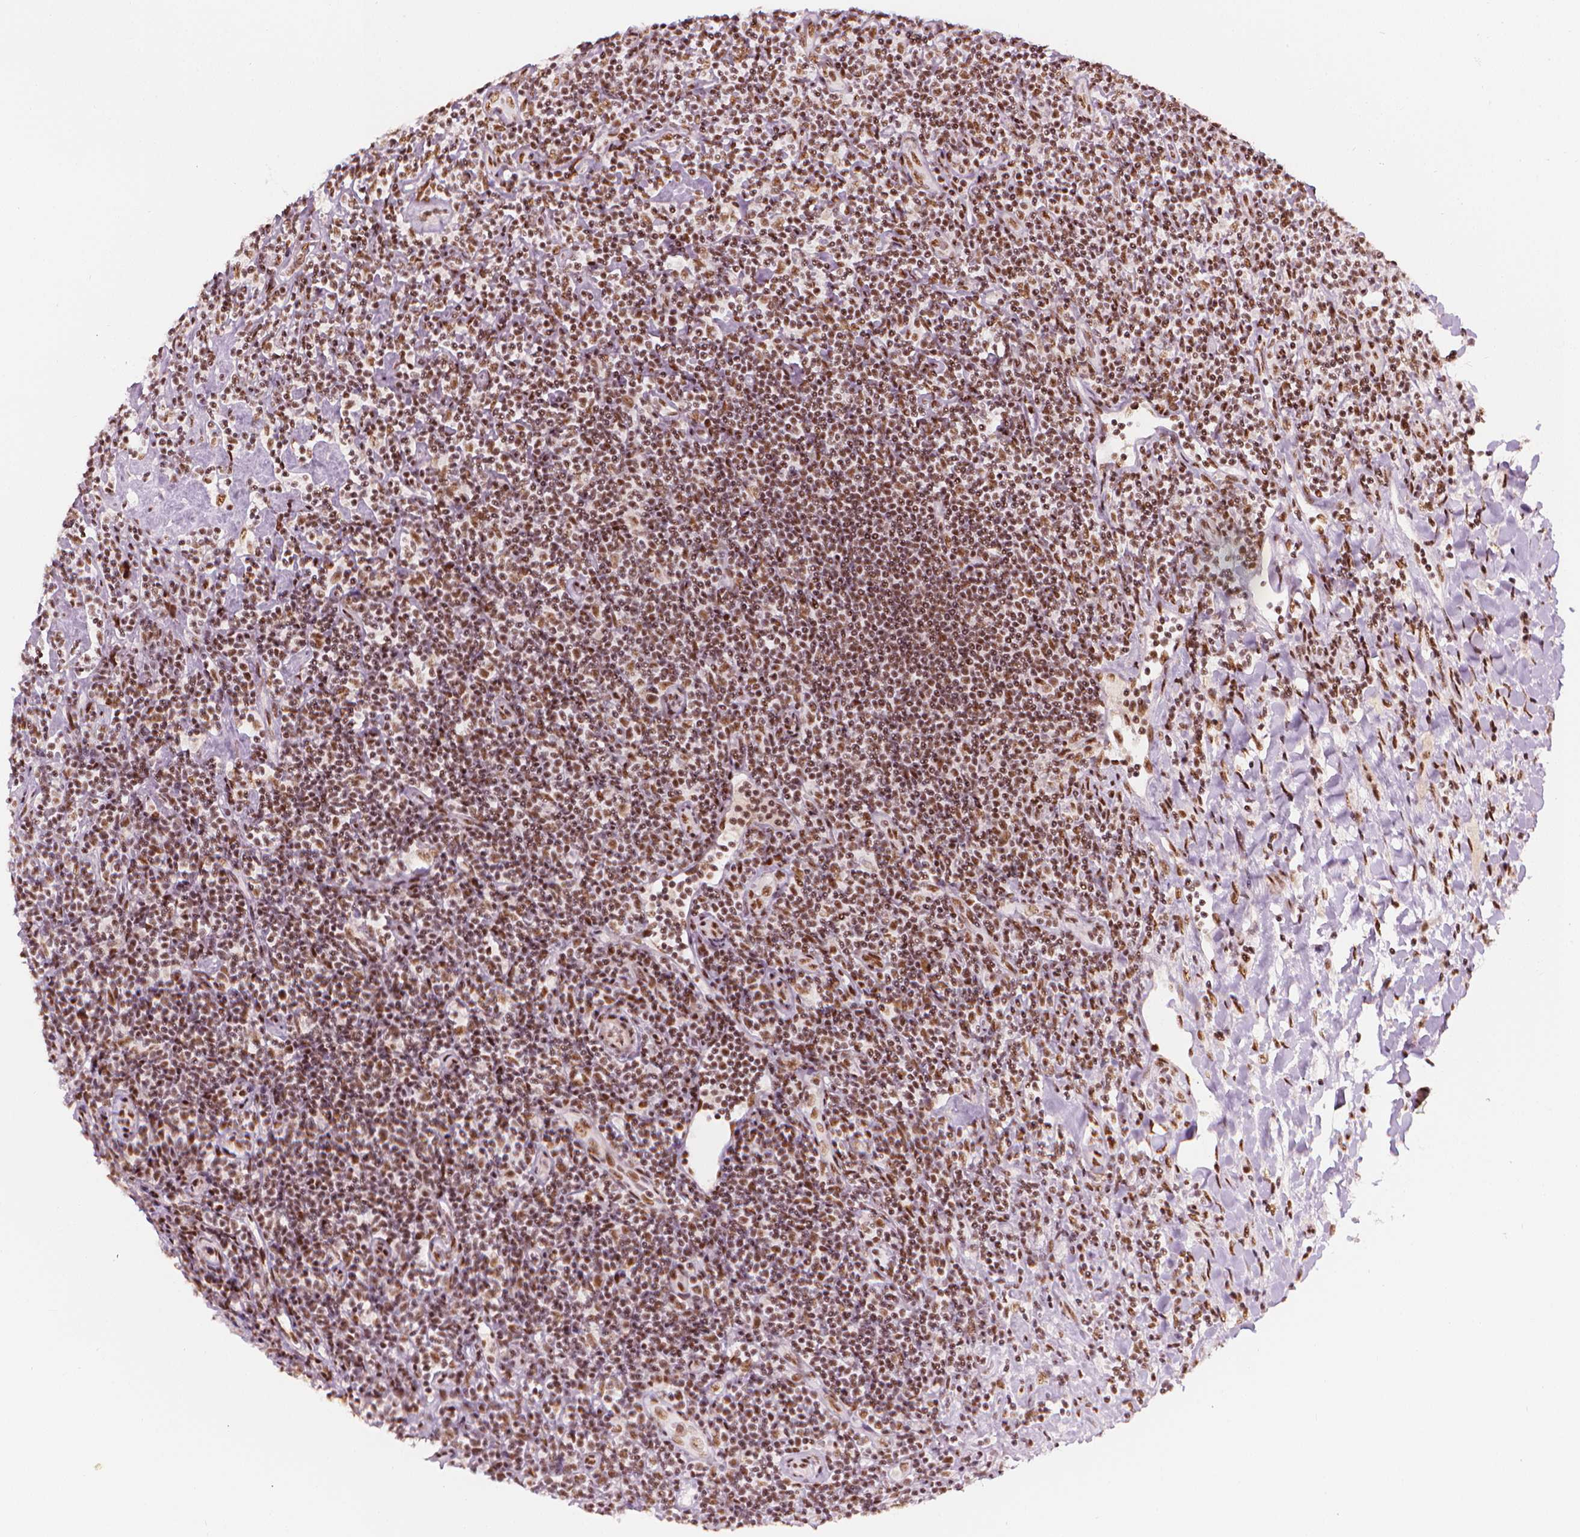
{"staining": {"intensity": "moderate", "quantity": ">75%", "location": "nuclear"}, "tissue": "lymphoma", "cell_type": "Tumor cells", "image_type": "cancer", "snomed": [{"axis": "morphology", "description": "Hodgkin's disease, NOS"}, {"axis": "topography", "description": "Lymph node"}], "caption": "About >75% of tumor cells in human lymphoma demonstrate moderate nuclear protein staining as visualized by brown immunohistochemical staining.", "gene": "ELF2", "patient": {"sex": "male", "age": 40}}